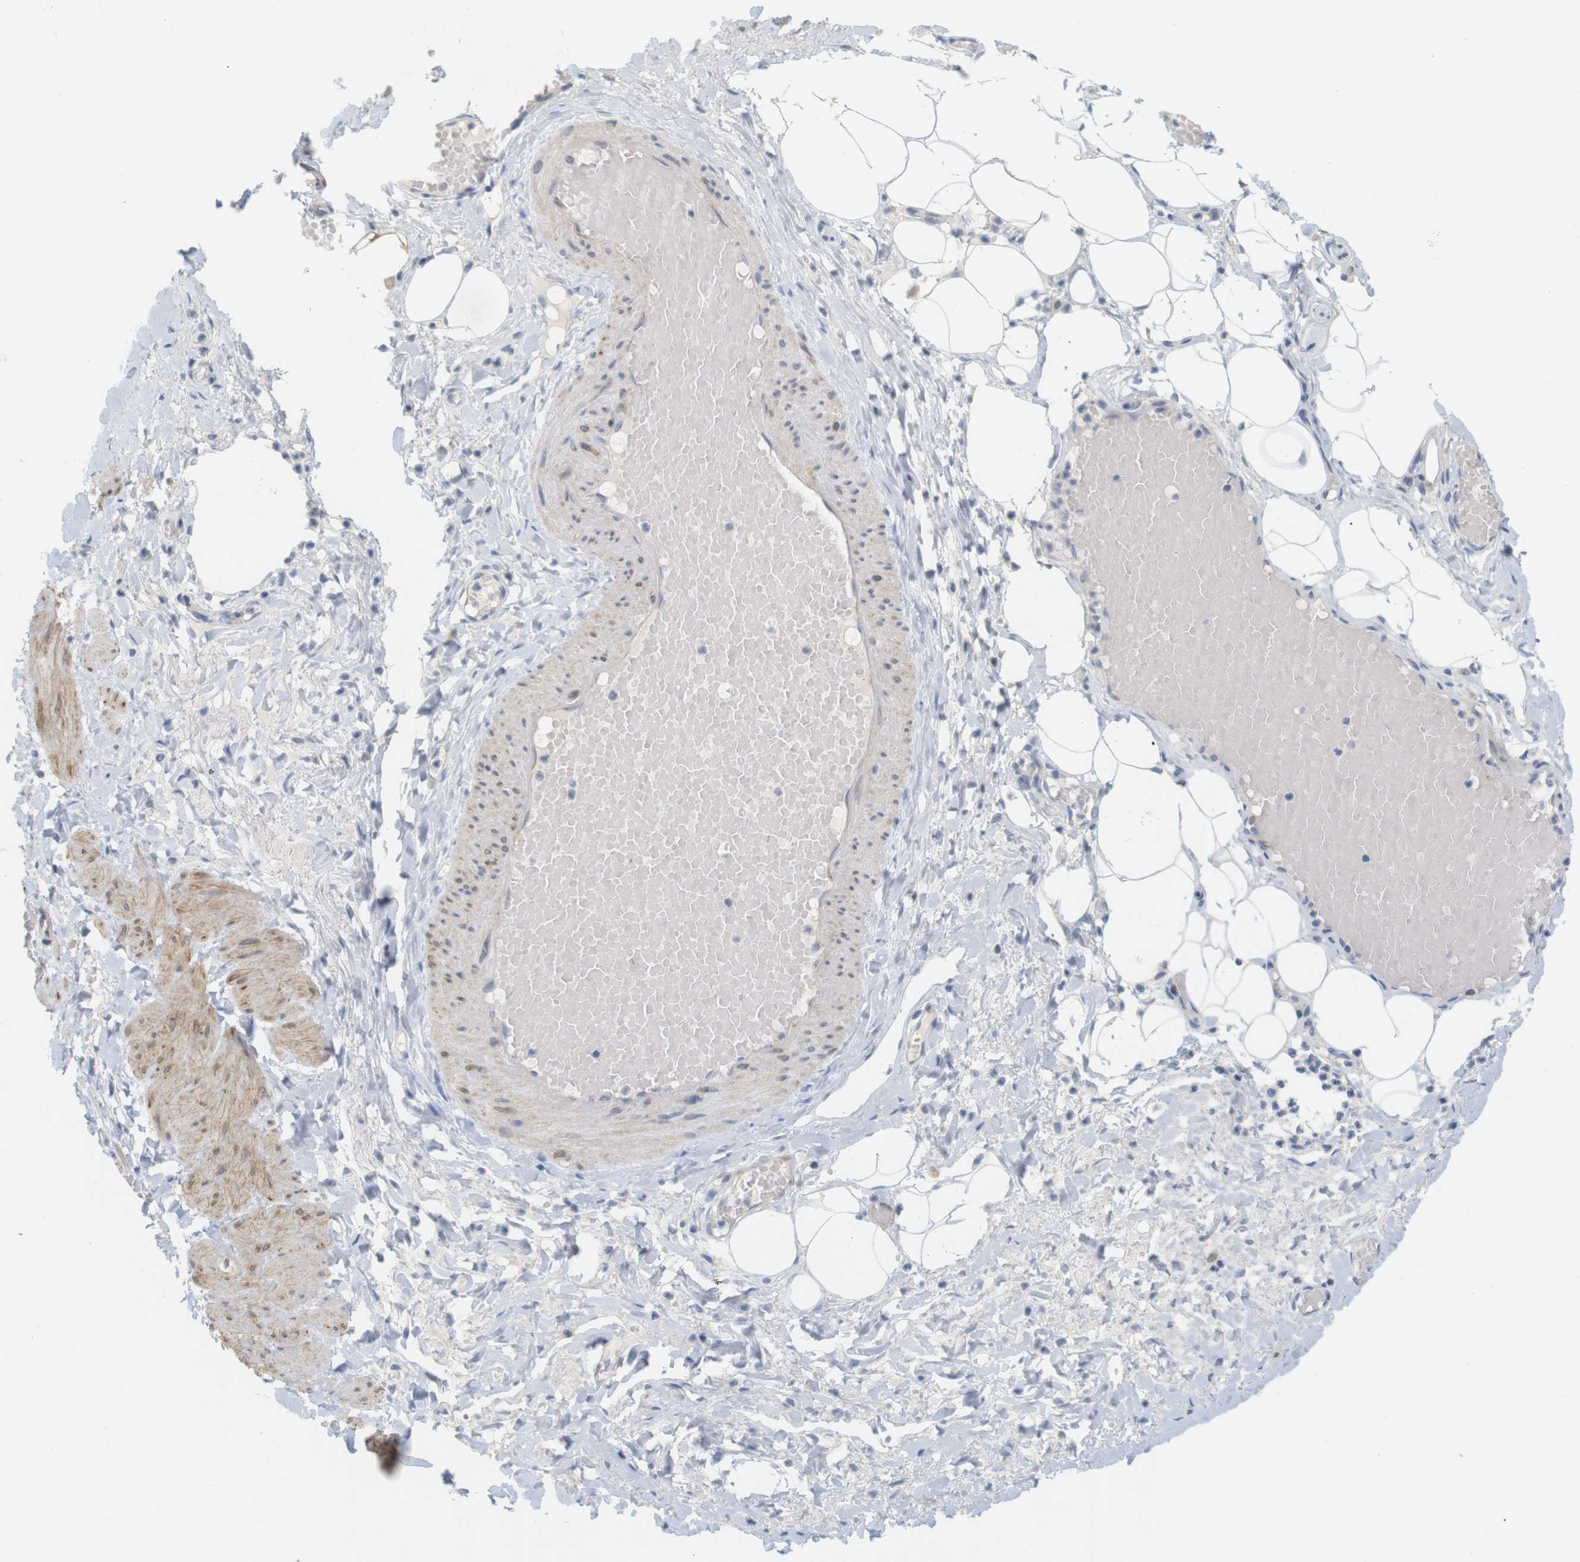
{"staining": {"intensity": "negative", "quantity": "none", "location": "none"}, "tissue": "adipose tissue", "cell_type": "Adipocytes", "image_type": "normal", "snomed": [{"axis": "morphology", "description": "Normal tissue, NOS"}, {"axis": "topography", "description": "Soft tissue"}, {"axis": "topography", "description": "Vascular tissue"}], "caption": "This is an immunohistochemistry image of unremarkable human adipose tissue. There is no expression in adipocytes.", "gene": "ITPR1", "patient": {"sex": "female", "age": 35}}